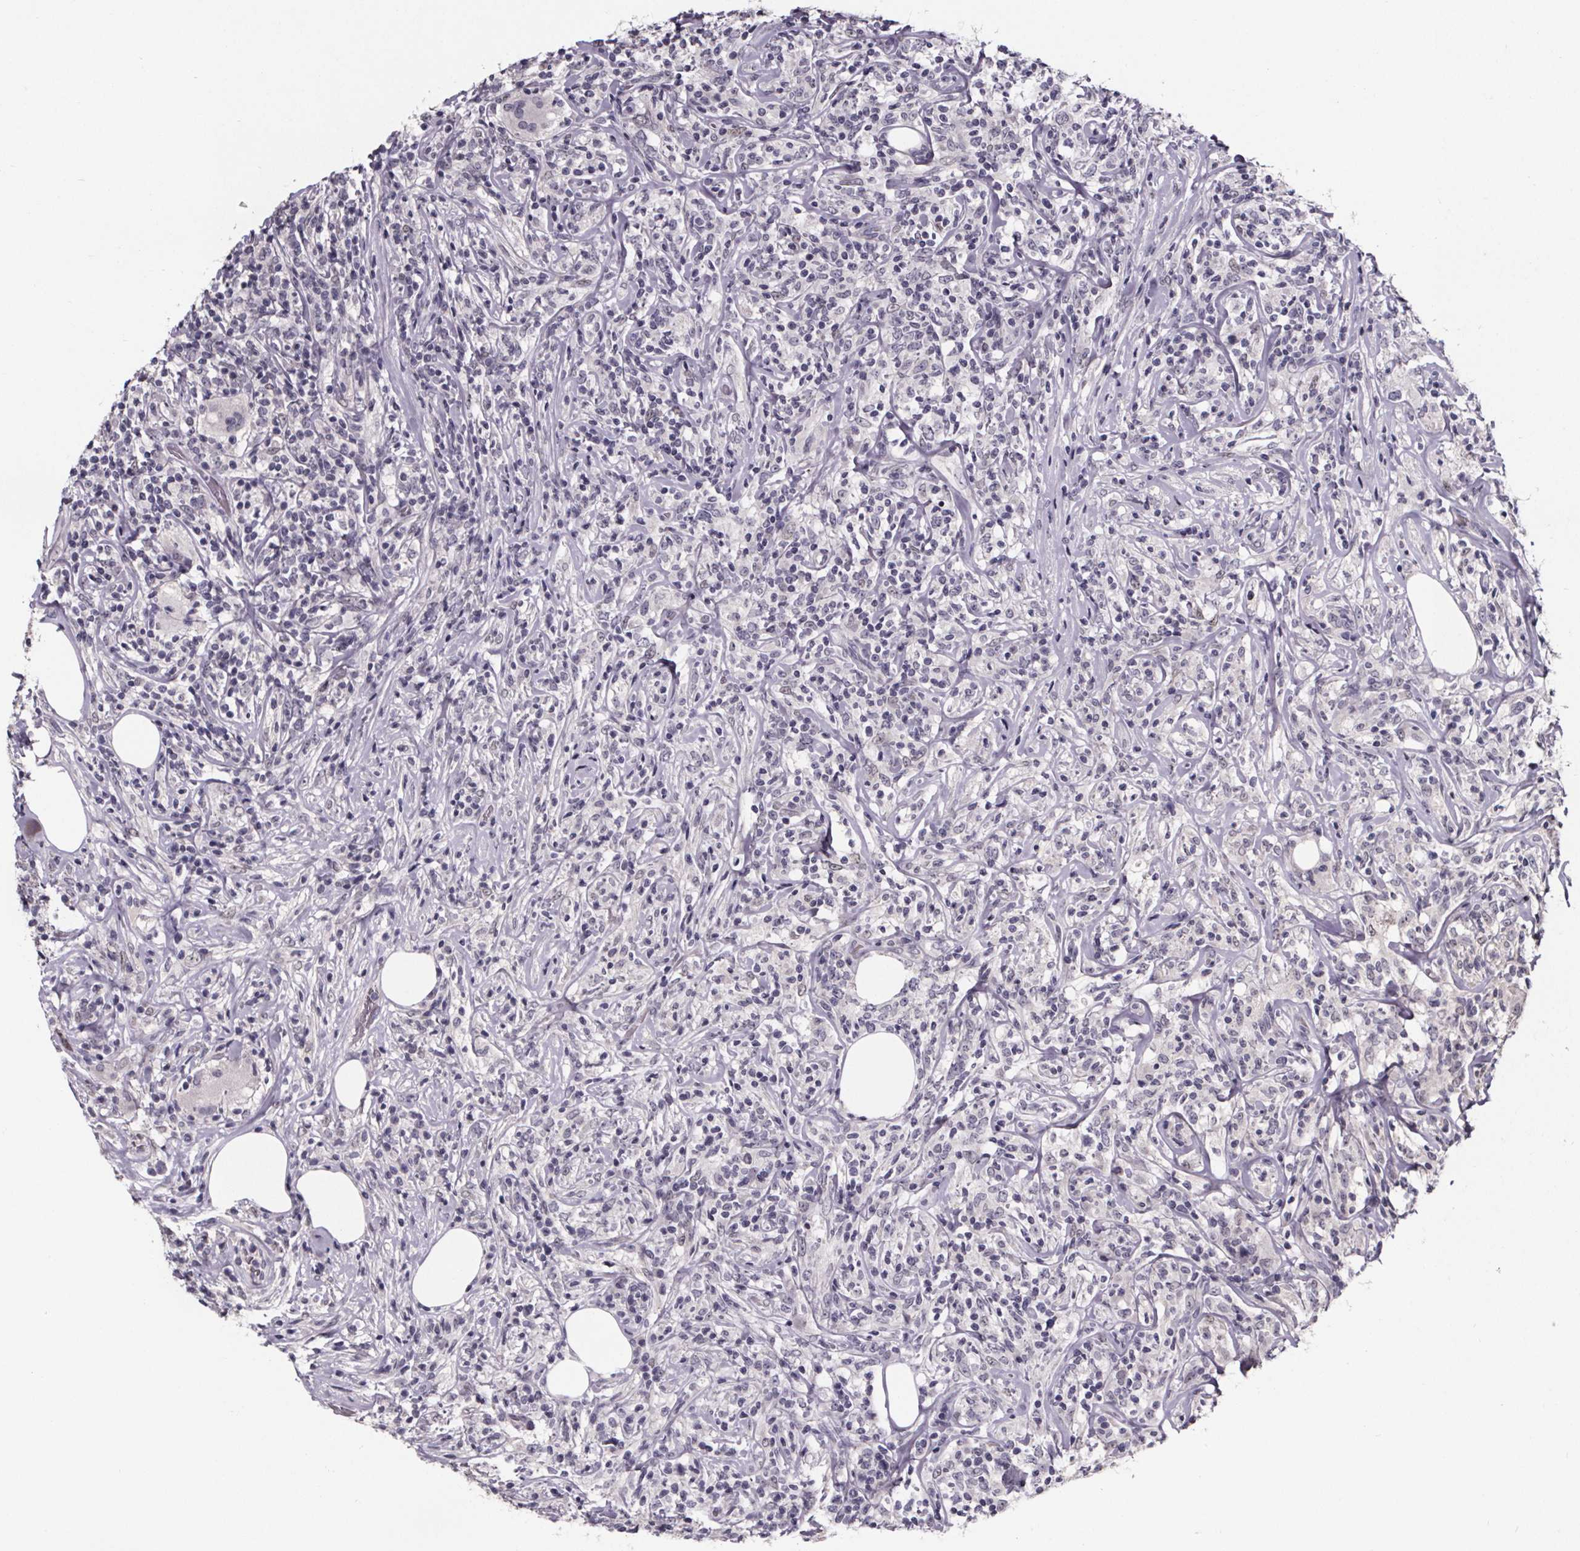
{"staining": {"intensity": "negative", "quantity": "none", "location": "none"}, "tissue": "lymphoma", "cell_type": "Tumor cells", "image_type": "cancer", "snomed": [{"axis": "morphology", "description": "Malignant lymphoma, non-Hodgkin's type, High grade"}, {"axis": "topography", "description": "Lymph node"}], "caption": "Tumor cells show no significant positivity in malignant lymphoma, non-Hodgkin's type (high-grade).", "gene": "AR", "patient": {"sex": "female", "age": 84}}